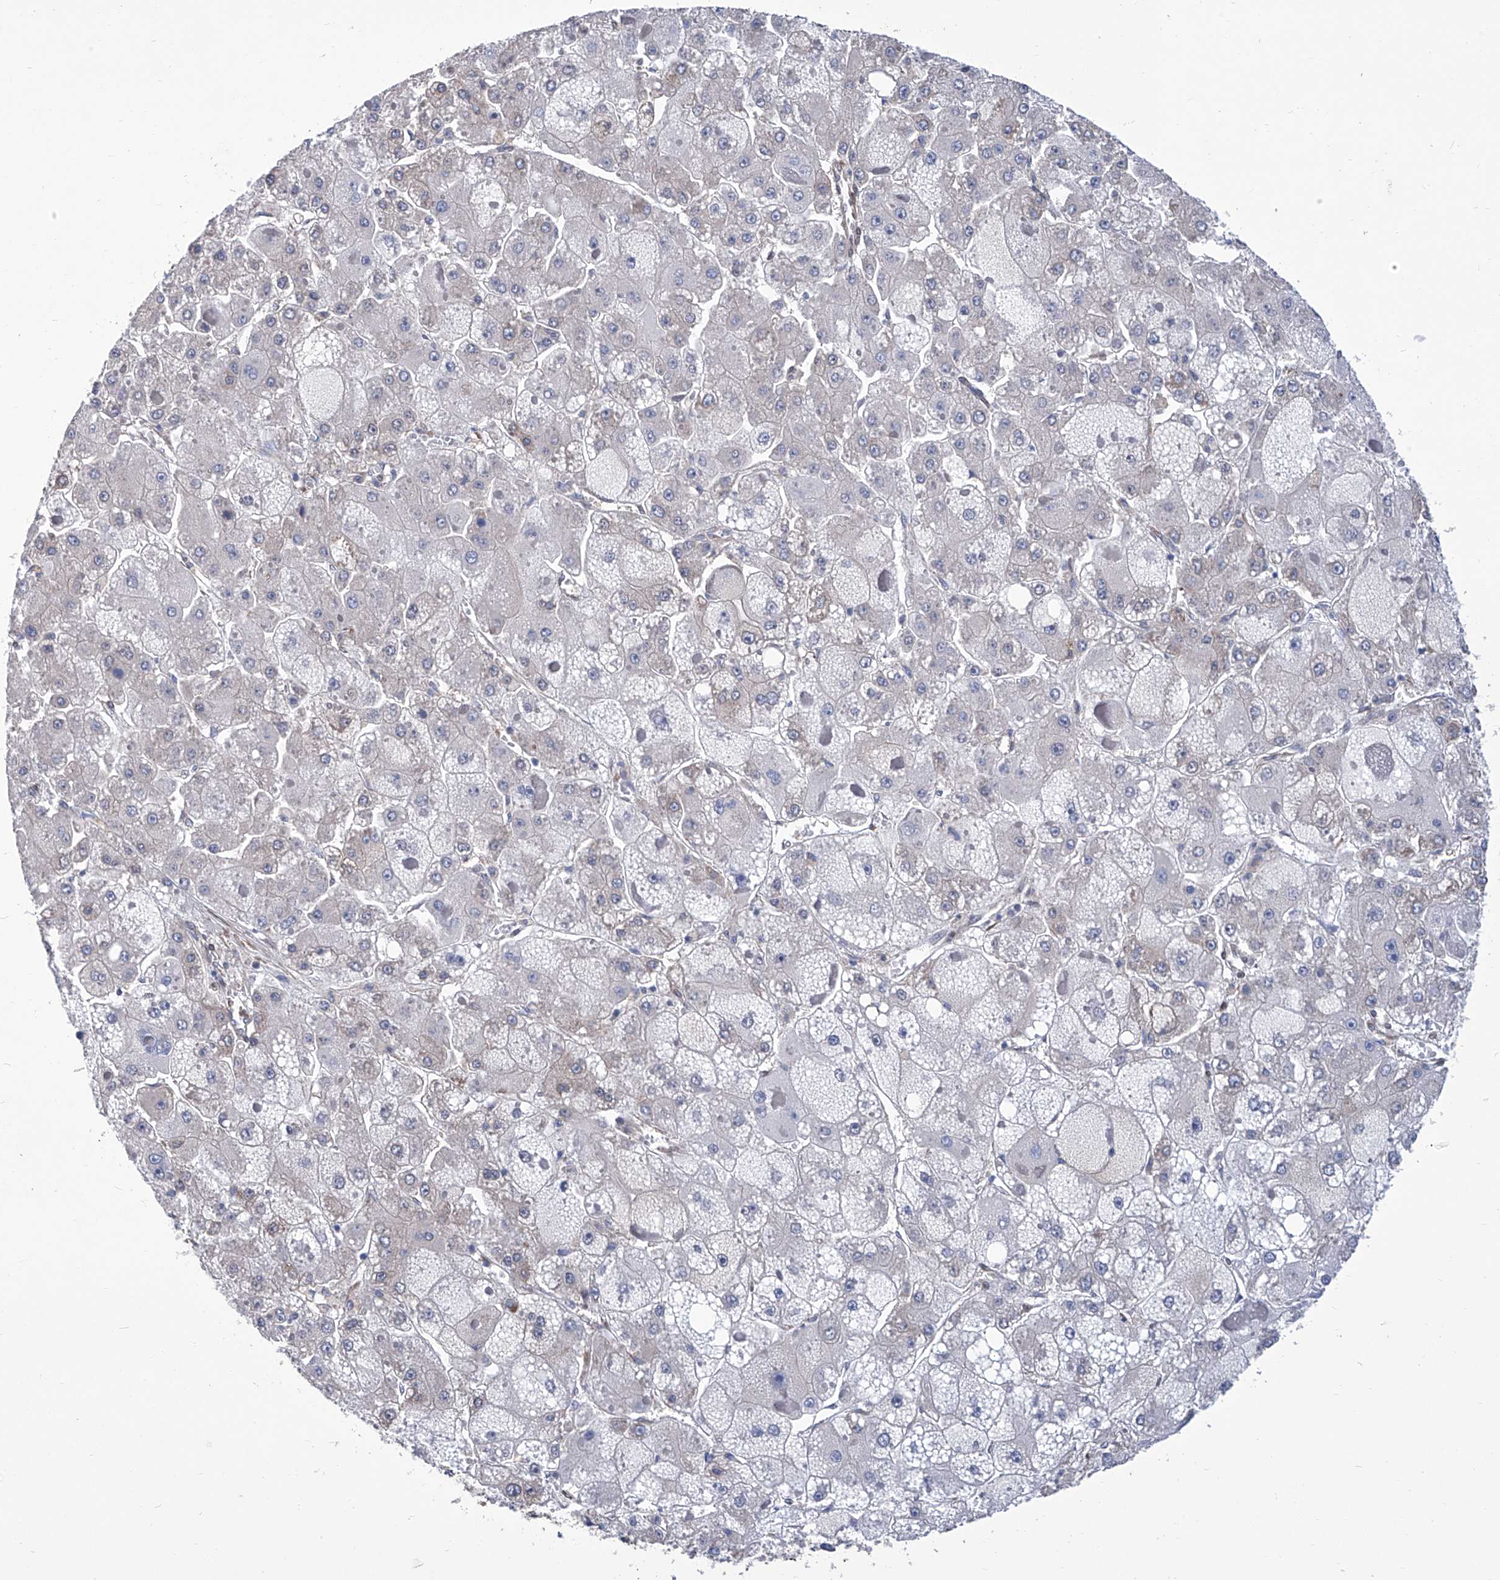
{"staining": {"intensity": "negative", "quantity": "none", "location": "none"}, "tissue": "liver cancer", "cell_type": "Tumor cells", "image_type": "cancer", "snomed": [{"axis": "morphology", "description": "Carcinoma, Hepatocellular, NOS"}, {"axis": "topography", "description": "Liver"}], "caption": "A photomicrograph of human liver hepatocellular carcinoma is negative for staining in tumor cells.", "gene": "SMS", "patient": {"sex": "female", "age": 73}}